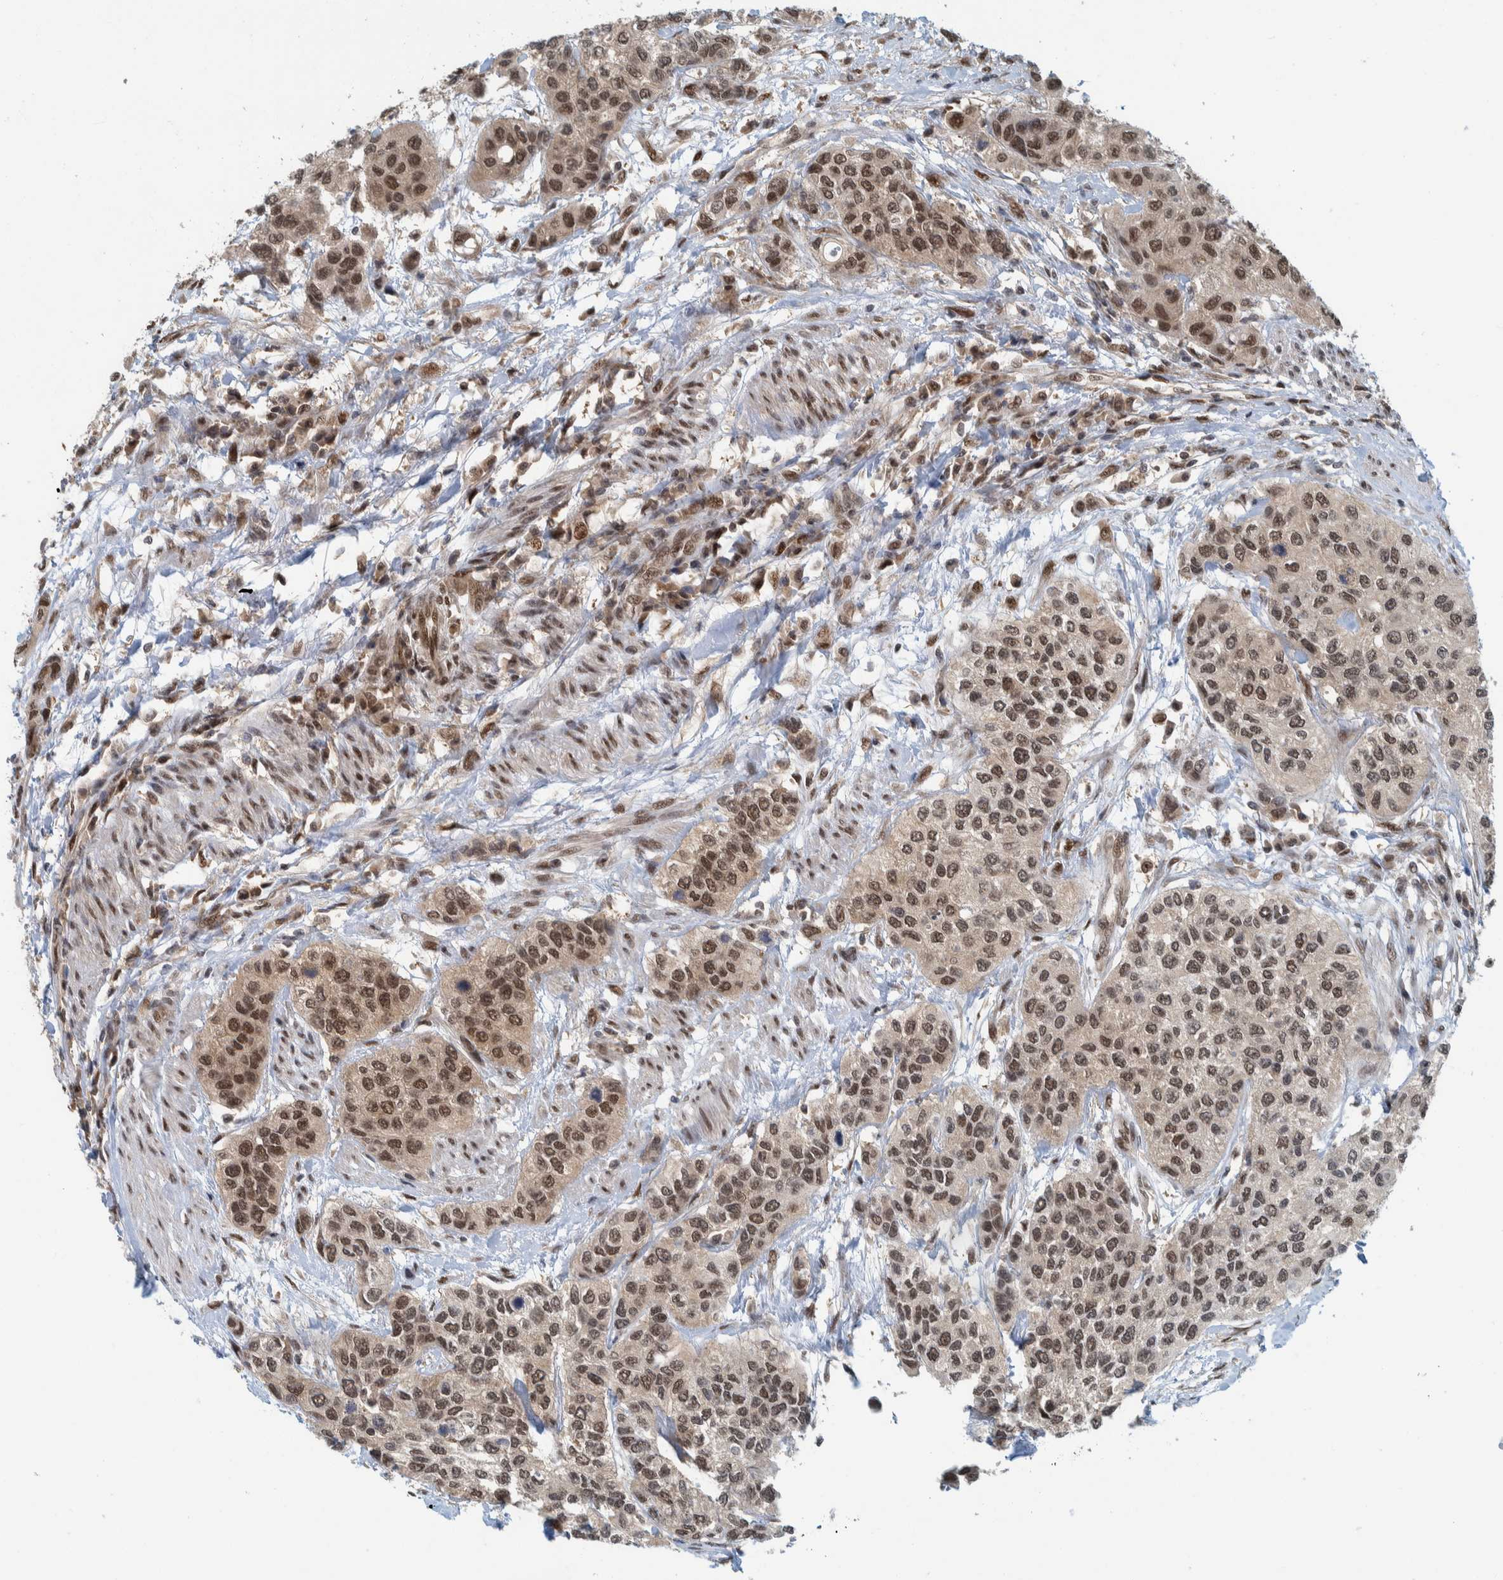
{"staining": {"intensity": "moderate", "quantity": ">75%", "location": "nuclear"}, "tissue": "urothelial cancer", "cell_type": "Tumor cells", "image_type": "cancer", "snomed": [{"axis": "morphology", "description": "Urothelial carcinoma, High grade"}, {"axis": "topography", "description": "Urinary bladder"}], "caption": "Urothelial cancer stained with a protein marker reveals moderate staining in tumor cells.", "gene": "COPS3", "patient": {"sex": "female", "age": 56}}